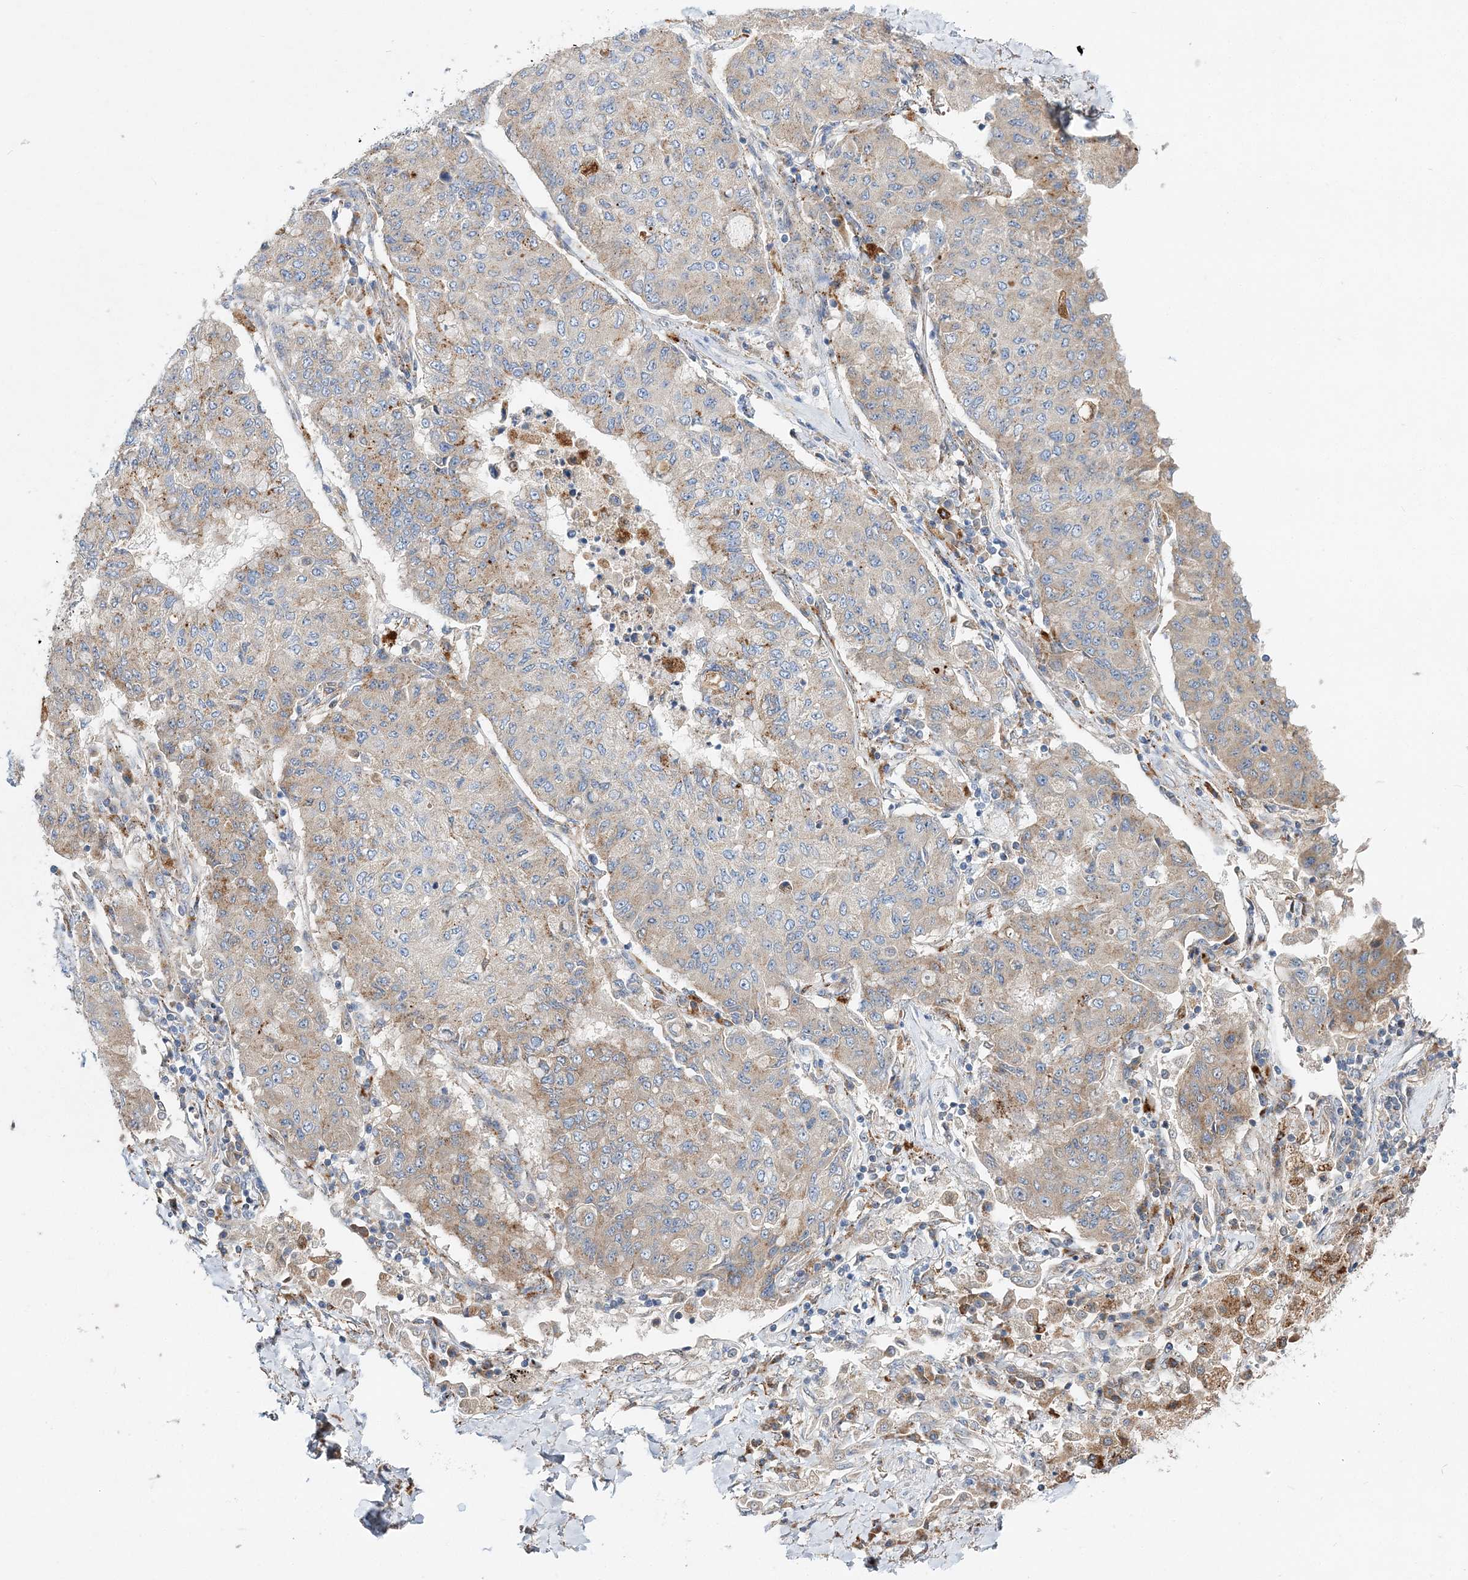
{"staining": {"intensity": "weak", "quantity": "25%-75%", "location": "cytoplasmic/membranous"}, "tissue": "lung cancer", "cell_type": "Tumor cells", "image_type": "cancer", "snomed": [{"axis": "morphology", "description": "Squamous cell carcinoma, NOS"}, {"axis": "topography", "description": "Lung"}], "caption": "A brown stain labels weak cytoplasmic/membranous positivity of a protein in lung cancer (squamous cell carcinoma) tumor cells. The staining was performed using DAB to visualize the protein expression in brown, while the nuclei were stained in blue with hematoxylin (Magnification: 20x).", "gene": "C3orf38", "patient": {"sex": "male", "age": 74}}